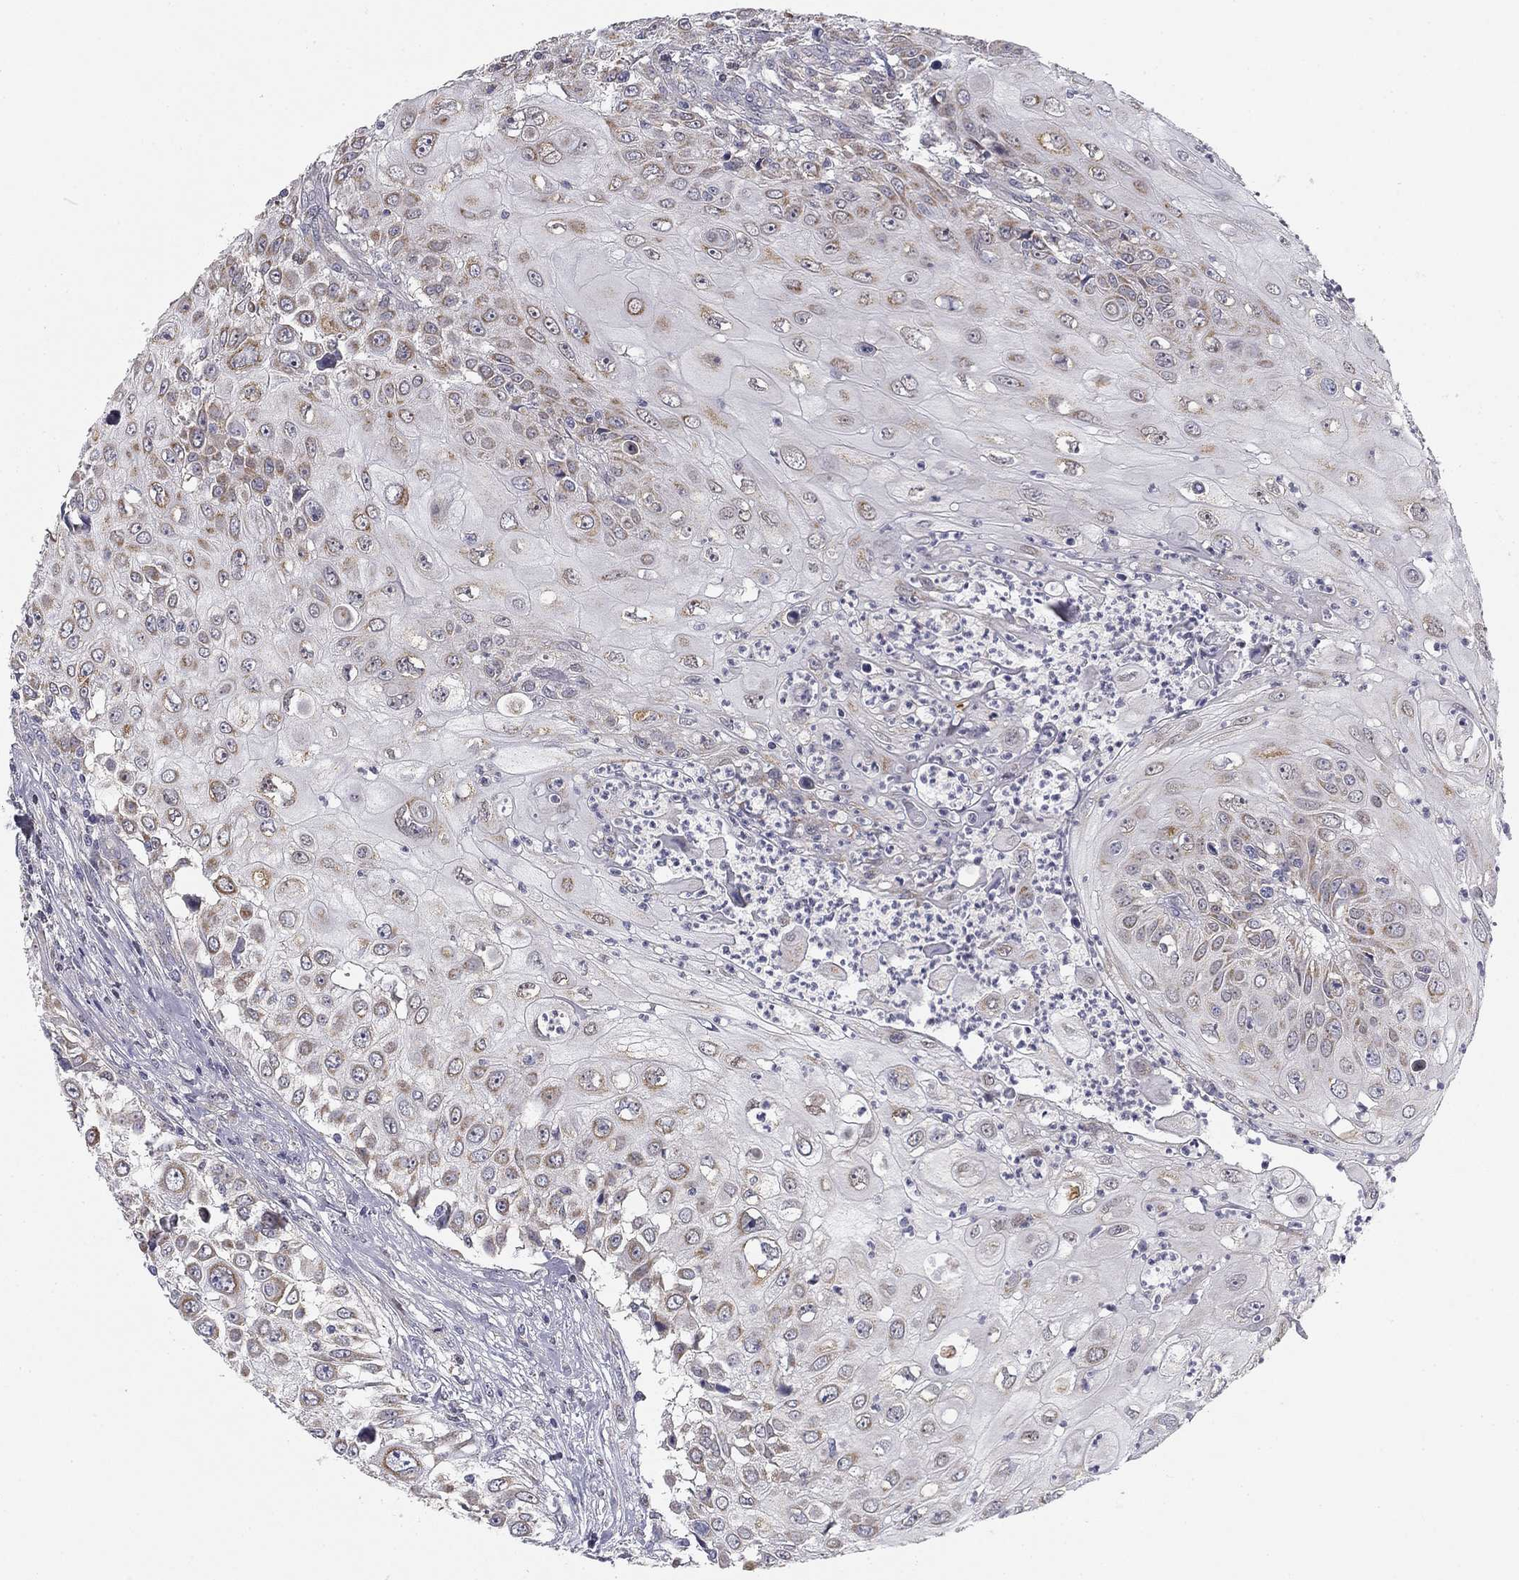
{"staining": {"intensity": "weak", "quantity": "25%-75%", "location": "cytoplasmic/membranous"}, "tissue": "urothelial cancer", "cell_type": "Tumor cells", "image_type": "cancer", "snomed": [{"axis": "morphology", "description": "Urothelial carcinoma, High grade"}, {"axis": "topography", "description": "Urinary bladder"}], "caption": "Urothelial carcinoma (high-grade) stained with IHC exhibits weak cytoplasmic/membranous staining in approximately 25%-75% of tumor cells. (Brightfield microscopy of DAB IHC at high magnification).", "gene": "SLC2A9", "patient": {"sex": "female", "age": 79}}